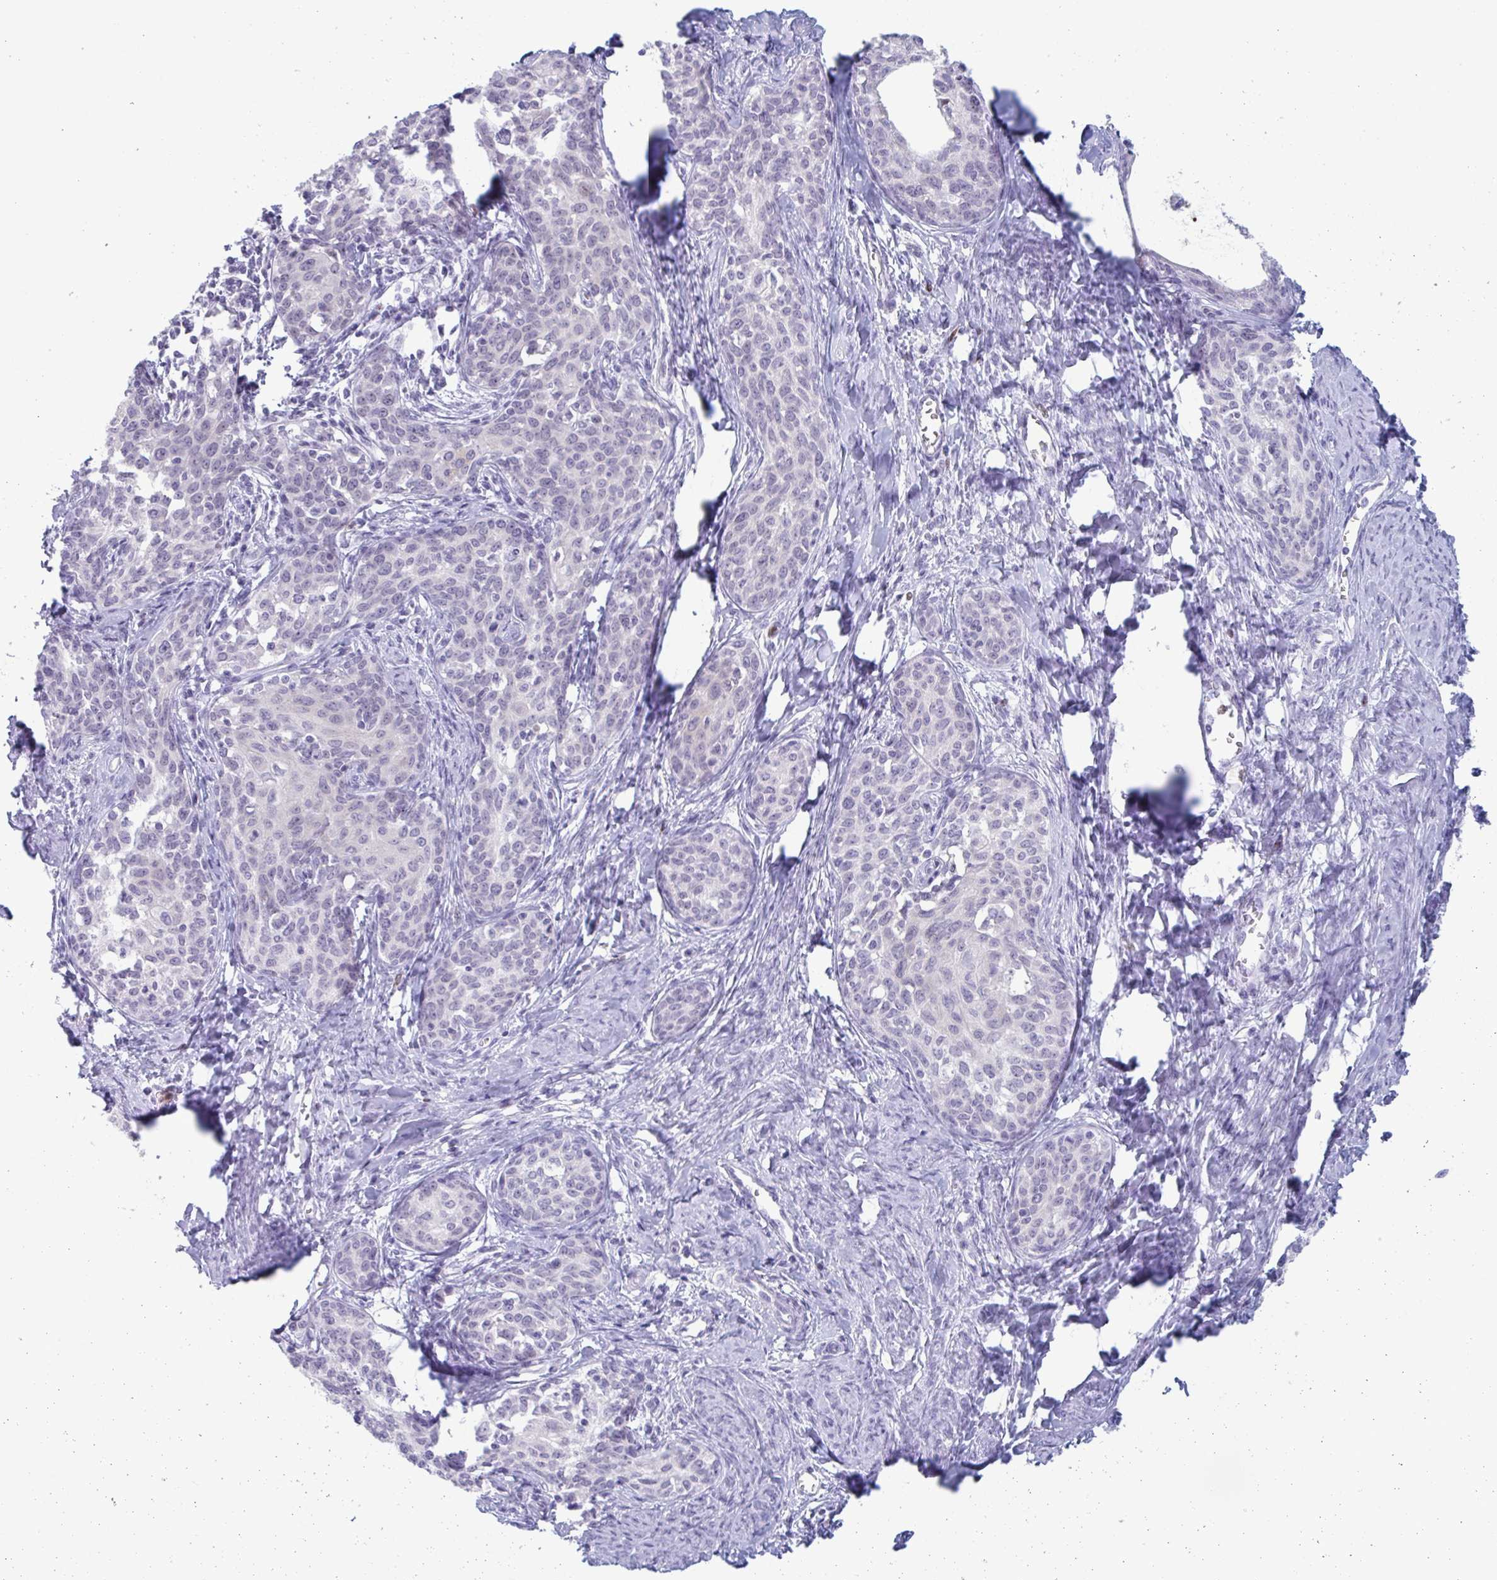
{"staining": {"intensity": "negative", "quantity": "none", "location": "none"}, "tissue": "cervical cancer", "cell_type": "Tumor cells", "image_type": "cancer", "snomed": [{"axis": "morphology", "description": "Squamous cell carcinoma, NOS"}, {"axis": "morphology", "description": "Adenocarcinoma, NOS"}, {"axis": "topography", "description": "Cervix"}], "caption": "This is an immunohistochemistry histopathology image of cervical cancer (adenocarcinoma). There is no staining in tumor cells.", "gene": "CYP4F11", "patient": {"sex": "female", "age": 52}}